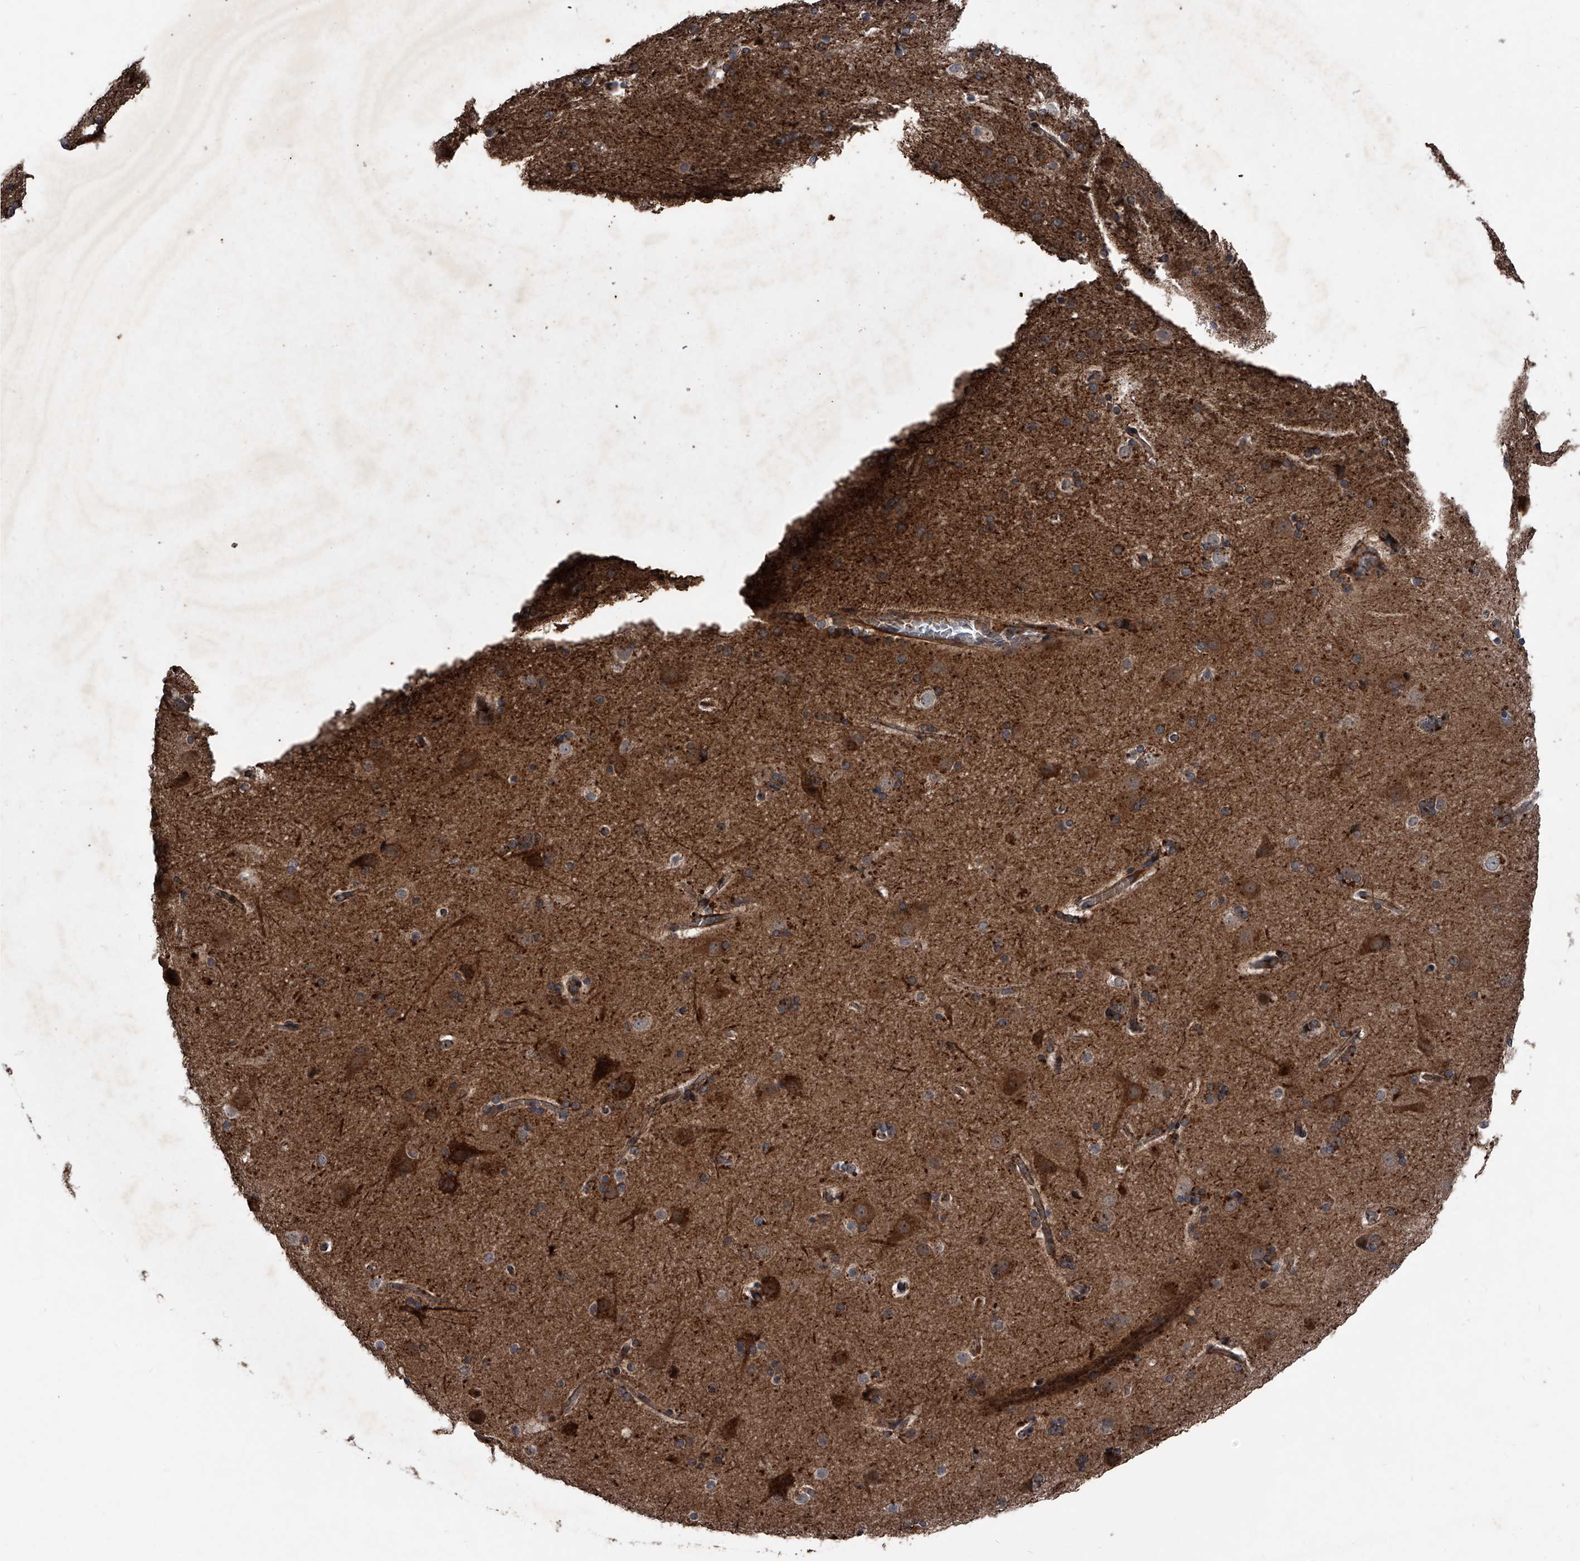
{"staining": {"intensity": "weak", "quantity": ">75%", "location": "cytoplasmic/membranous"}, "tissue": "cerebral cortex", "cell_type": "Endothelial cells", "image_type": "normal", "snomed": [{"axis": "morphology", "description": "Normal tissue, NOS"}, {"axis": "topography", "description": "Cerebral cortex"}], "caption": "An immunohistochemistry histopathology image of unremarkable tissue is shown. Protein staining in brown shows weak cytoplasmic/membranous positivity in cerebral cortex within endothelial cells.", "gene": "MAPKAP1", "patient": {"sex": "male", "age": 57}}